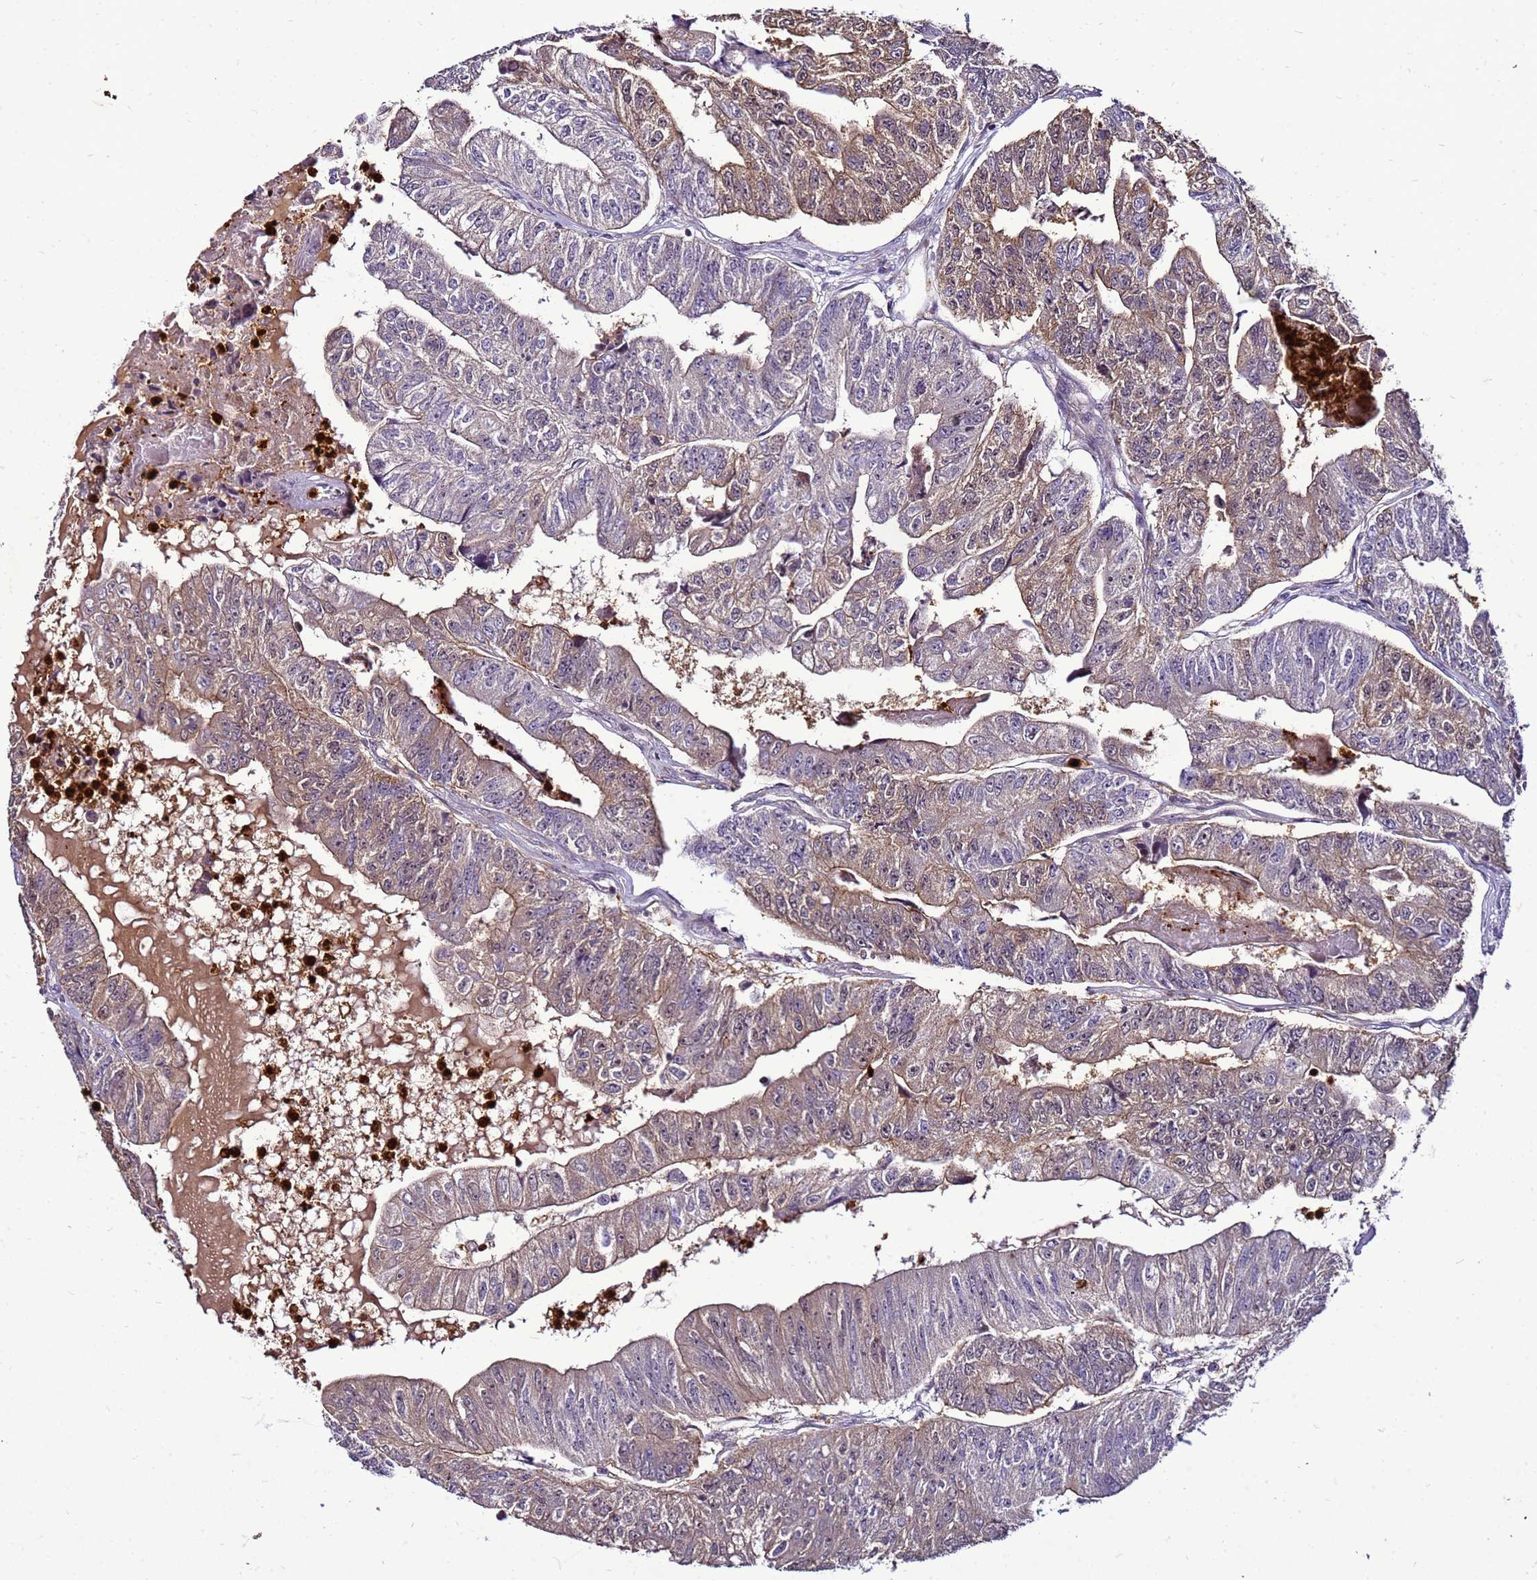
{"staining": {"intensity": "weak", "quantity": "25%-75%", "location": "cytoplasmic/membranous"}, "tissue": "colorectal cancer", "cell_type": "Tumor cells", "image_type": "cancer", "snomed": [{"axis": "morphology", "description": "Adenocarcinoma, NOS"}, {"axis": "topography", "description": "Colon"}], "caption": "Colorectal cancer (adenocarcinoma) stained with immunohistochemistry (IHC) reveals weak cytoplasmic/membranous positivity in about 25%-75% of tumor cells. The staining is performed using DAB brown chromogen to label protein expression. The nuclei are counter-stained blue using hematoxylin.", "gene": "VPS4B", "patient": {"sex": "female", "age": 67}}